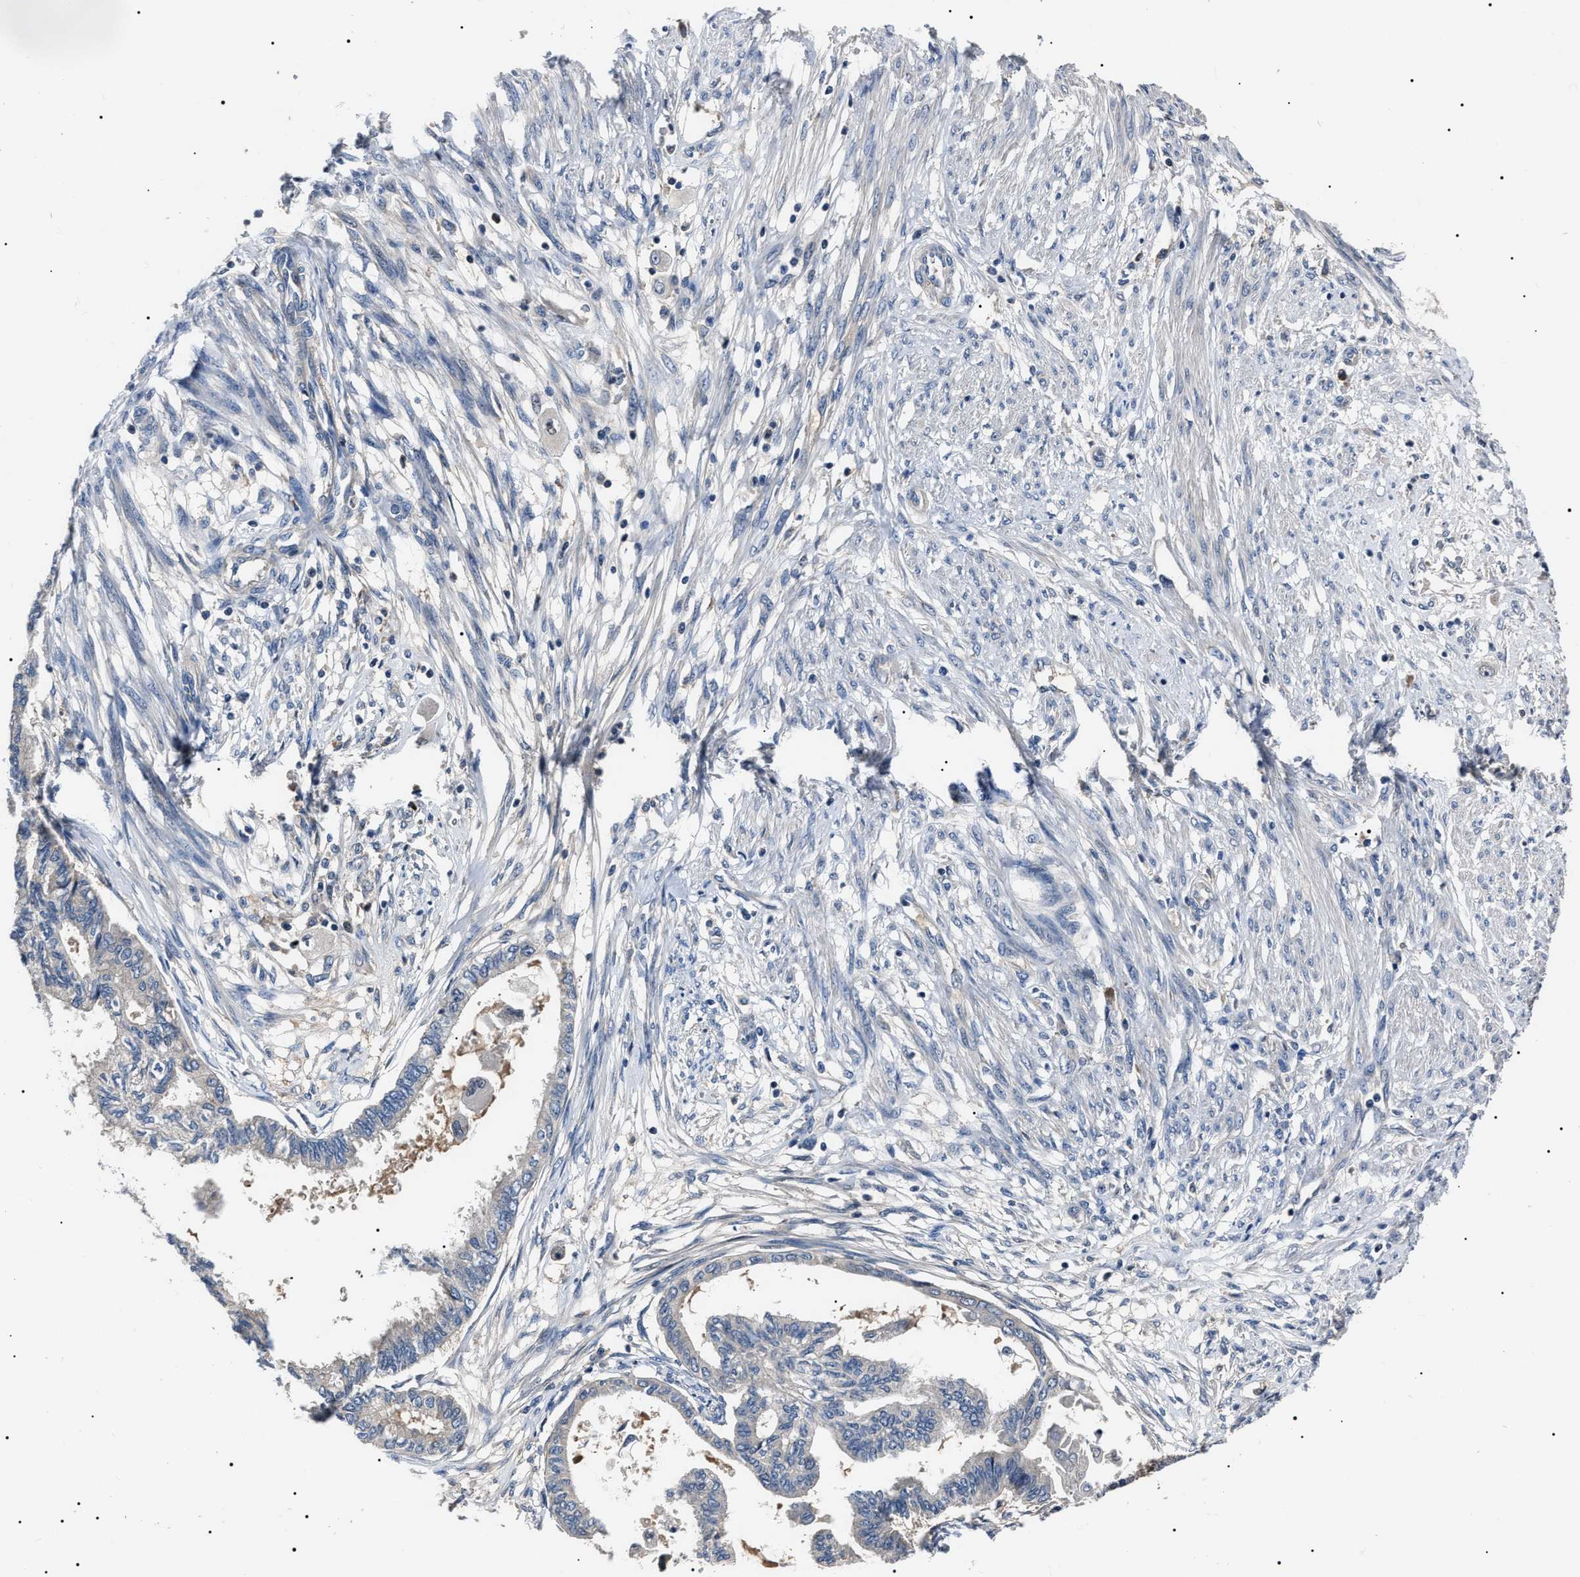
{"staining": {"intensity": "negative", "quantity": "none", "location": "none"}, "tissue": "cervical cancer", "cell_type": "Tumor cells", "image_type": "cancer", "snomed": [{"axis": "morphology", "description": "Normal tissue, NOS"}, {"axis": "morphology", "description": "Adenocarcinoma, NOS"}, {"axis": "topography", "description": "Cervix"}, {"axis": "topography", "description": "Endometrium"}], "caption": "Tumor cells are negative for brown protein staining in adenocarcinoma (cervical).", "gene": "IFT81", "patient": {"sex": "female", "age": 86}}